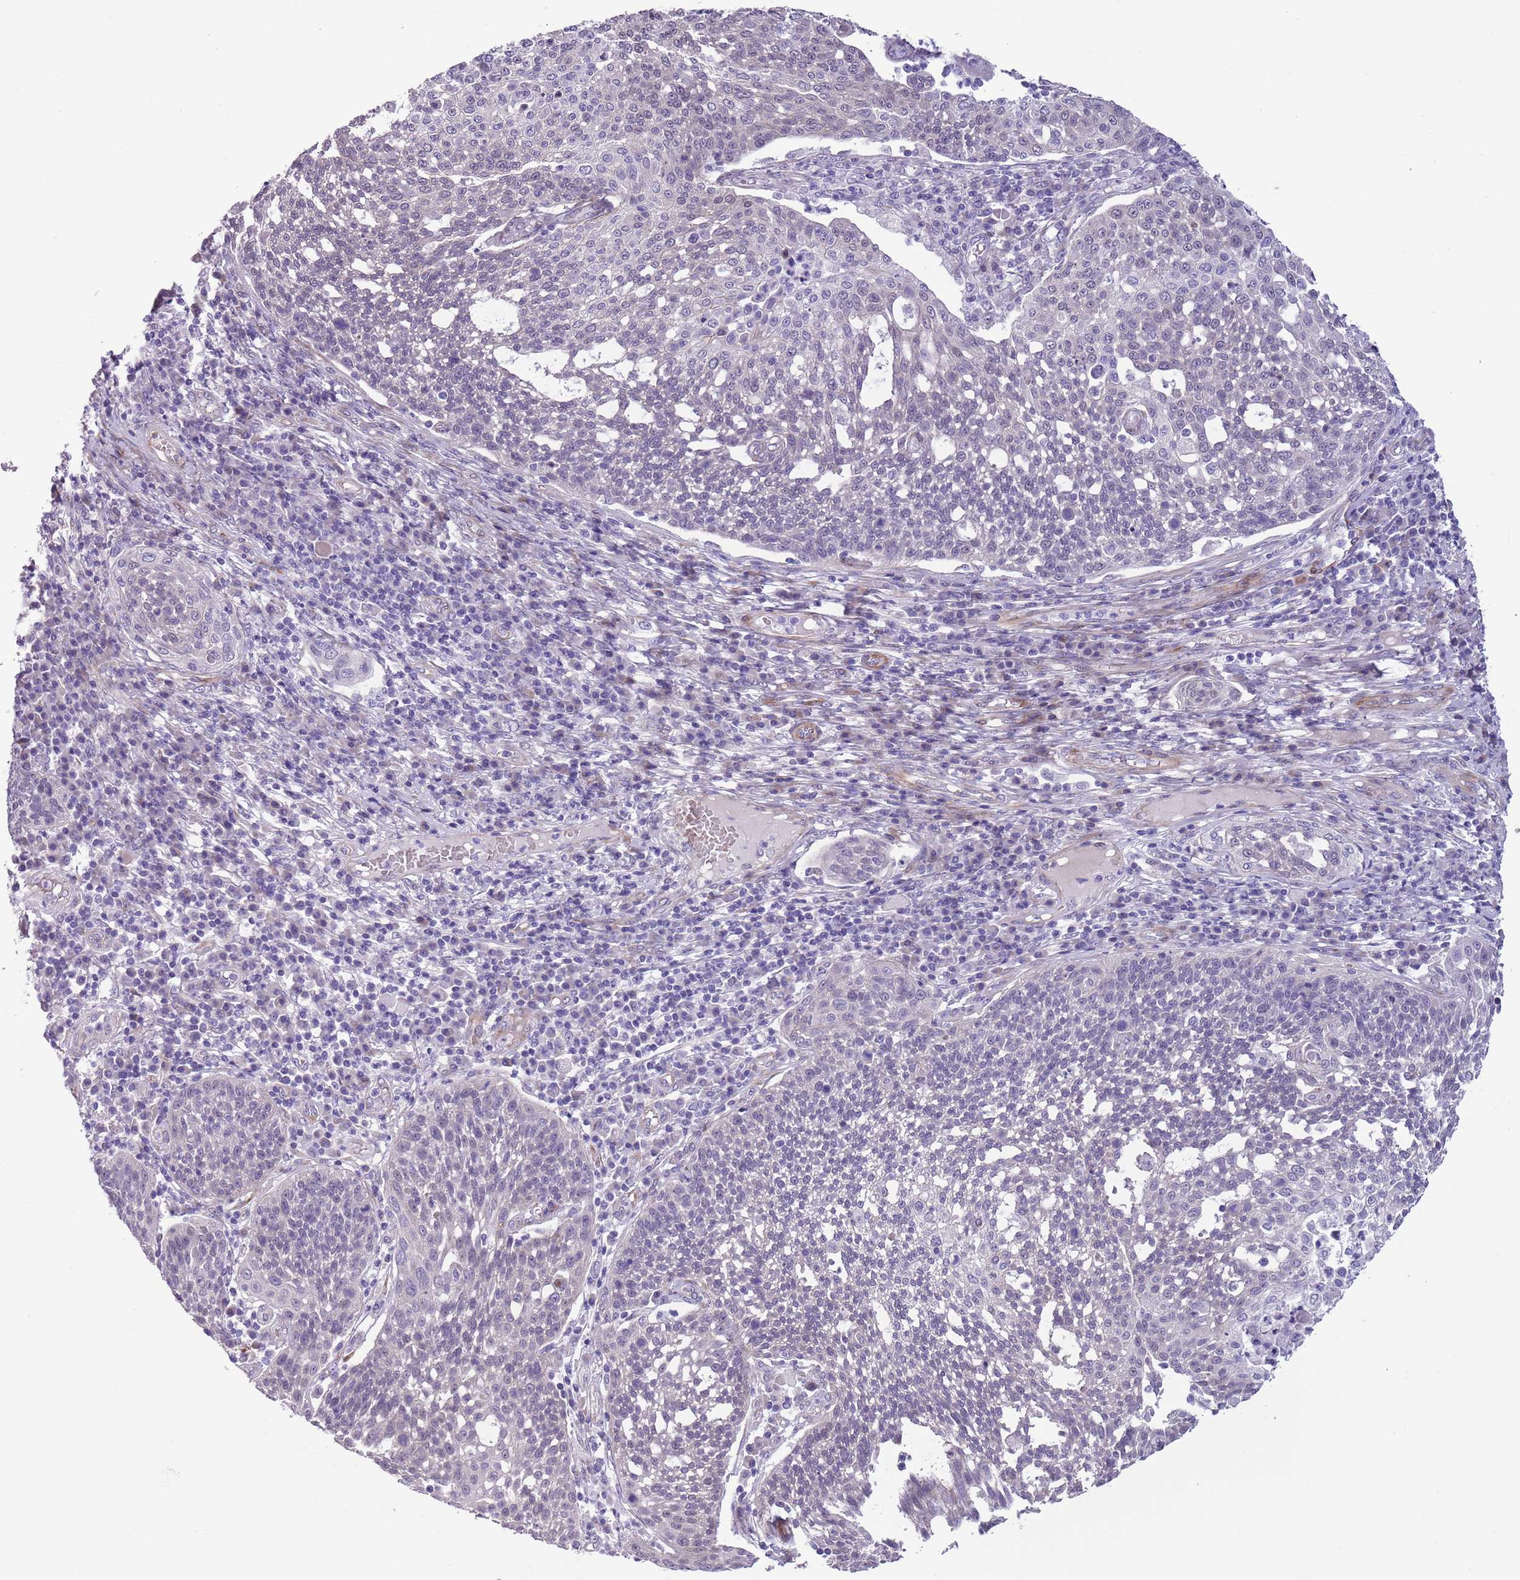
{"staining": {"intensity": "negative", "quantity": "none", "location": "none"}, "tissue": "cervical cancer", "cell_type": "Tumor cells", "image_type": "cancer", "snomed": [{"axis": "morphology", "description": "Squamous cell carcinoma, NOS"}, {"axis": "topography", "description": "Cervix"}], "caption": "IHC photomicrograph of human squamous cell carcinoma (cervical) stained for a protein (brown), which exhibits no expression in tumor cells.", "gene": "MRPL32", "patient": {"sex": "female", "age": 34}}